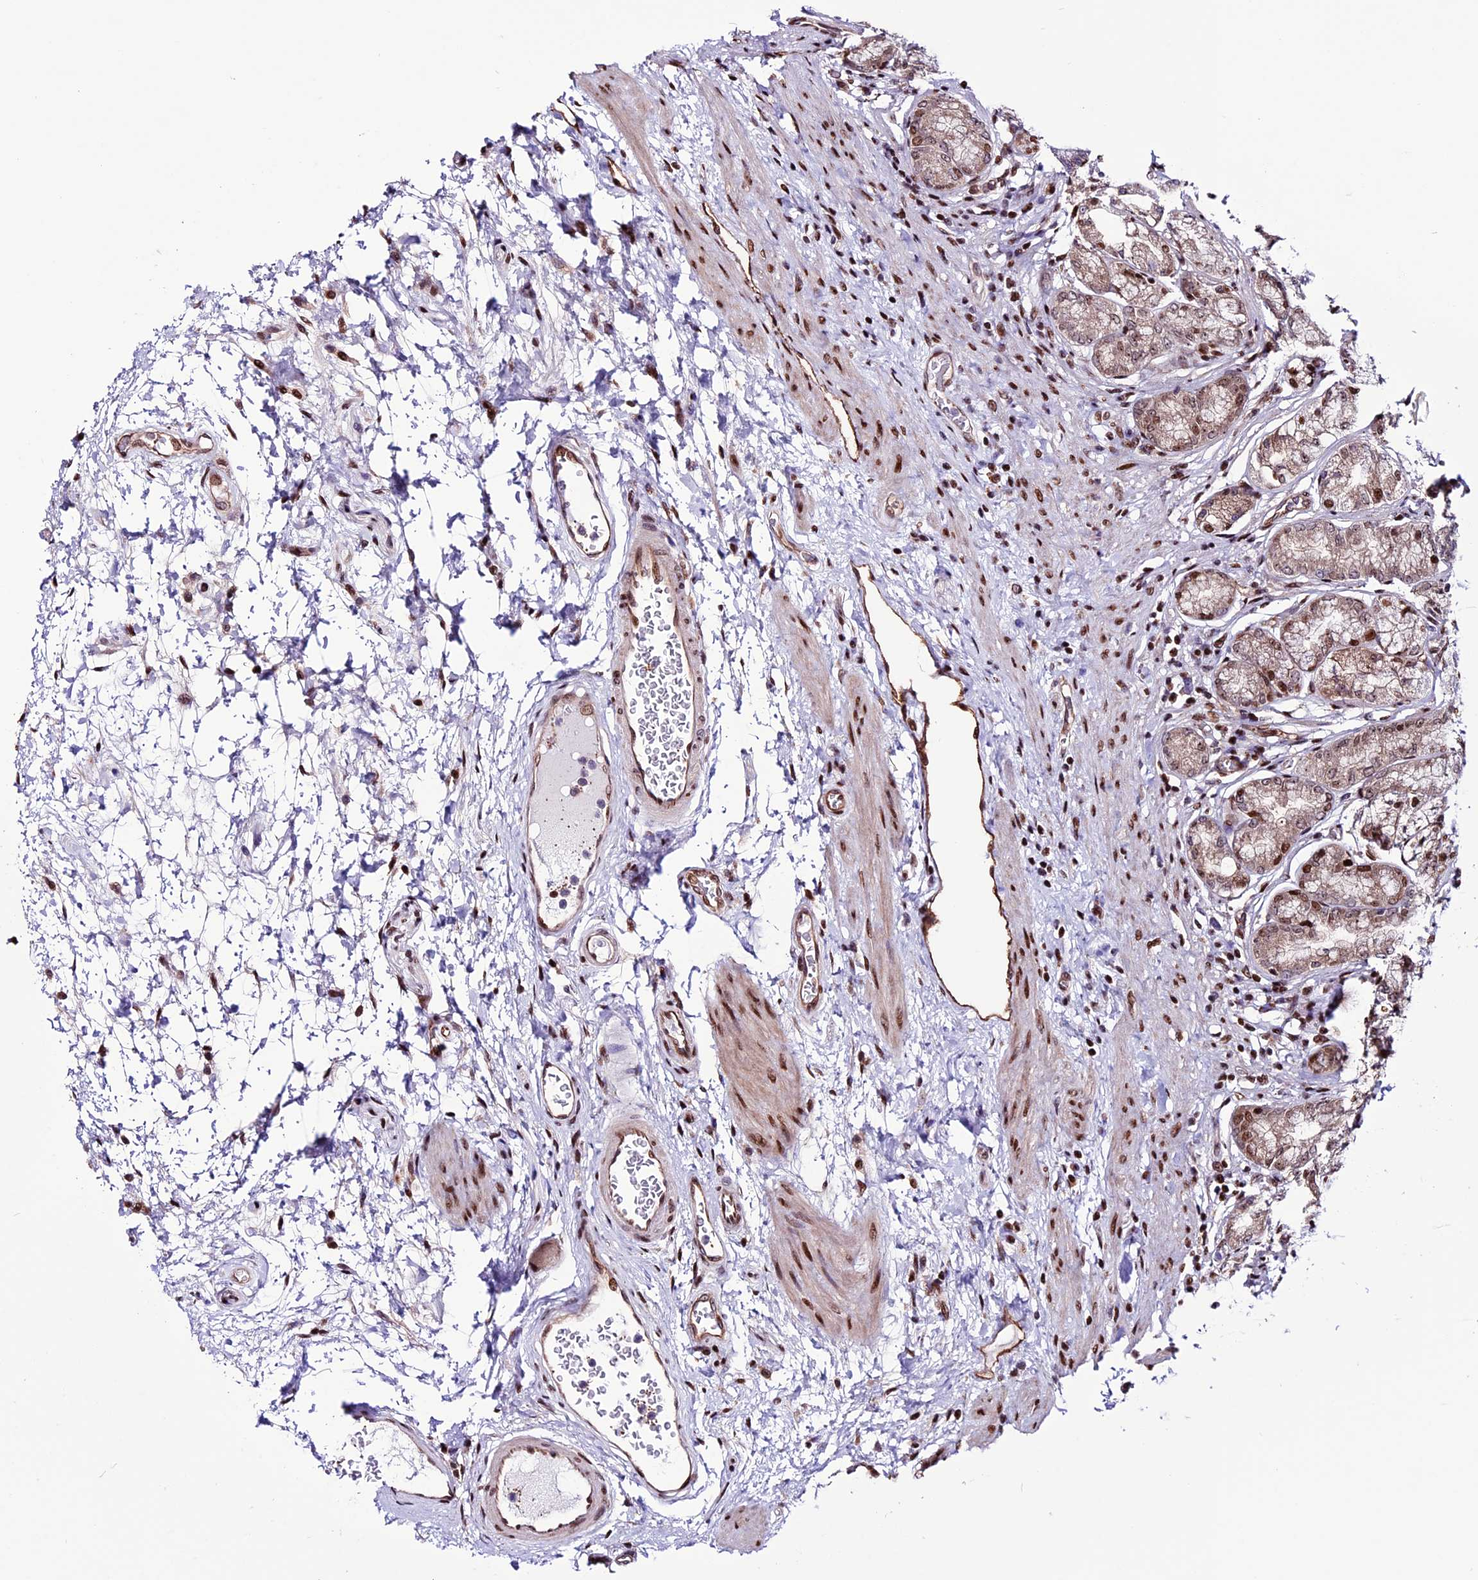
{"staining": {"intensity": "moderate", "quantity": ">75%", "location": "cytoplasmic/membranous,nuclear"}, "tissue": "stomach", "cell_type": "Glandular cells", "image_type": "normal", "snomed": [{"axis": "morphology", "description": "Normal tissue, NOS"}, {"axis": "morphology", "description": "Adenocarcinoma, NOS"}, {"axis": "morphology", "description": "Adenocarcinoma, High grade"}, {"axis": "topography", "description": "Stomach, upper"}, {"axis": "topography", "description": "Stomach"}], "caption": "The immunohistochemical stain labels moderate cytoplasmic/membranous,nuclear positivity in glandular cells of unremarkable stomach. (Brightfield microscopy of DAB IHC at high magnification).", "gene": "RINL", "patient": {"sex": "female", "age": 65}}